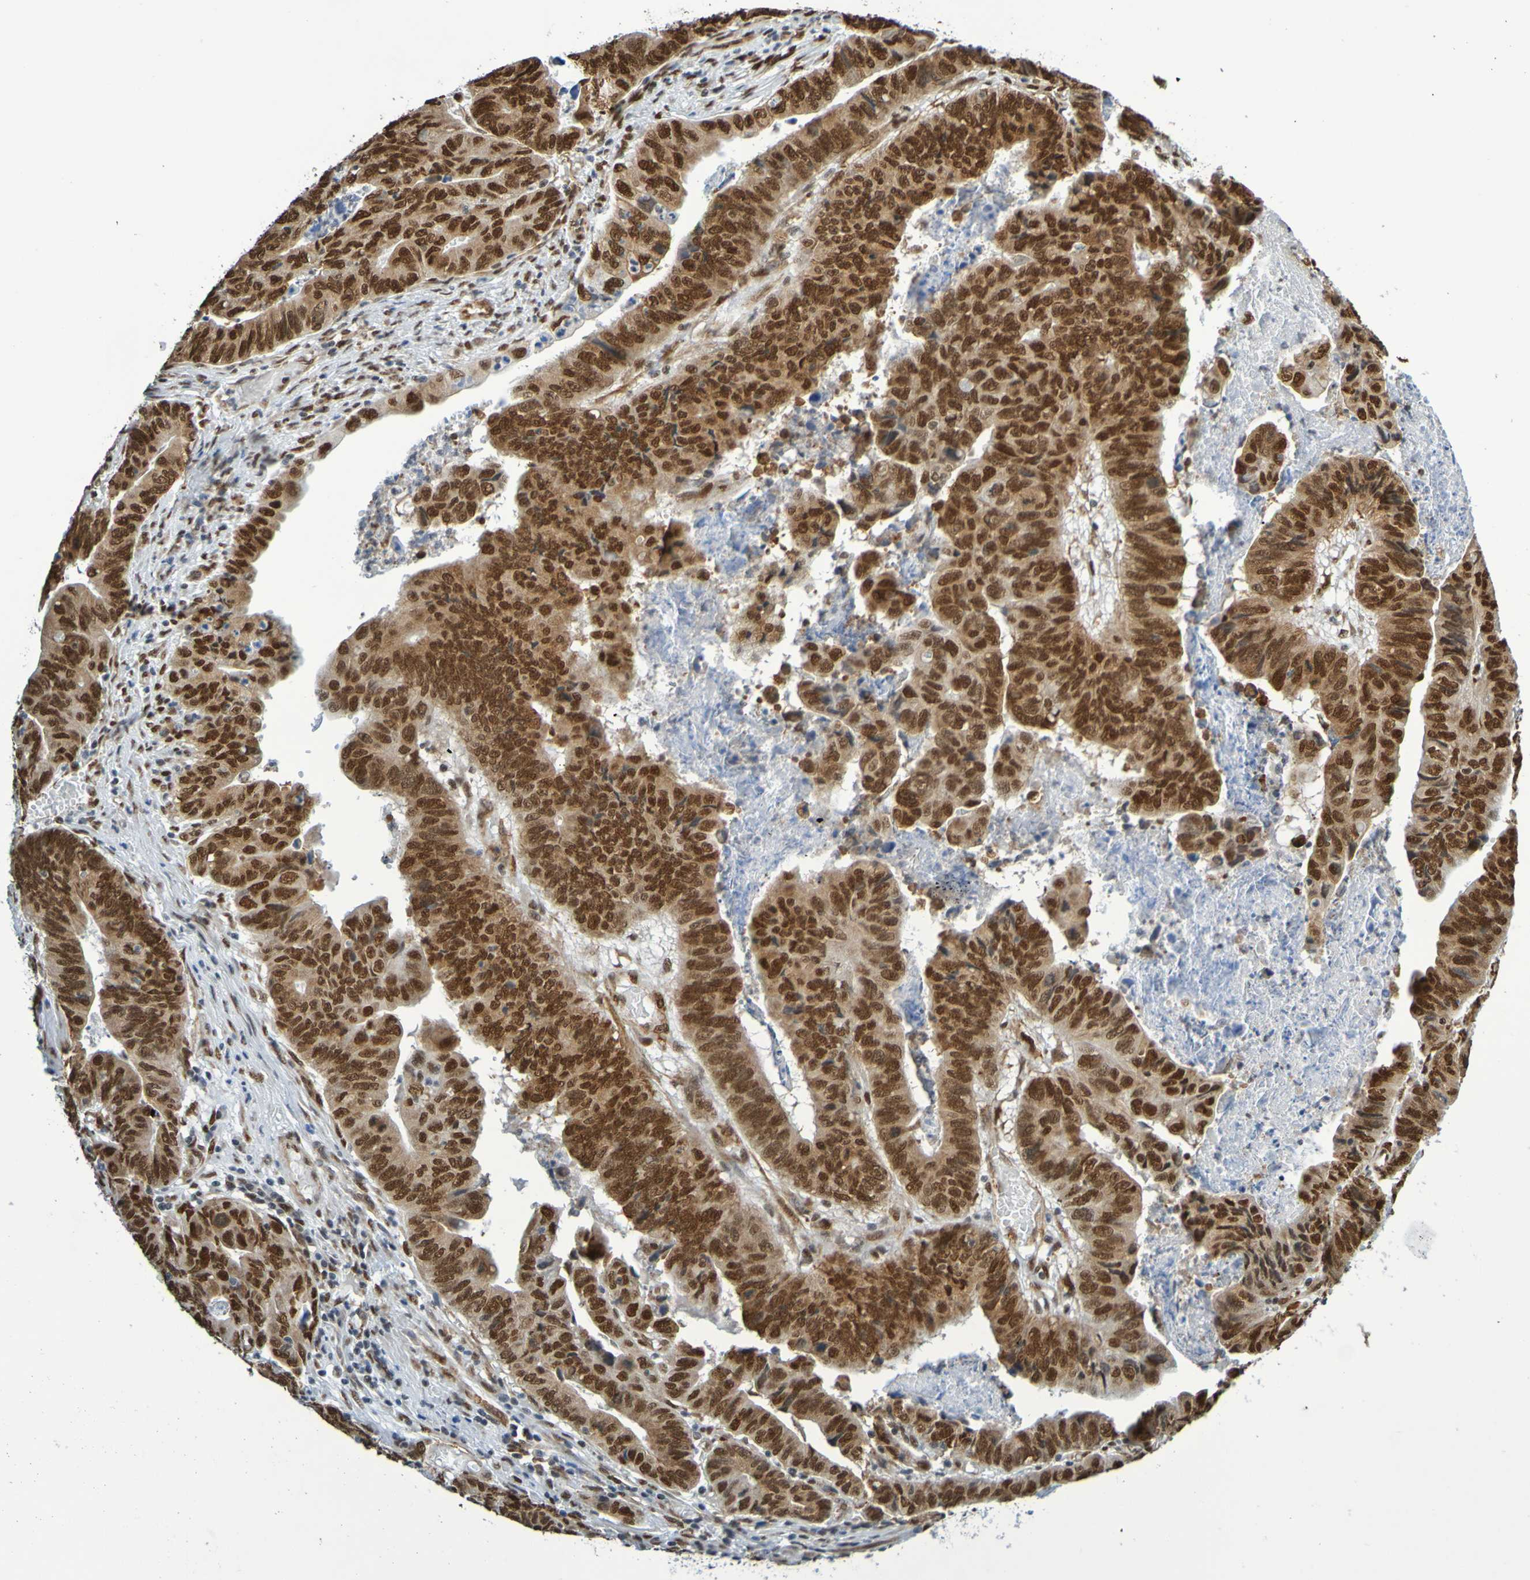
{"staining": {"intensity": "strong", "quantity": ">75%", "location": "cytoplasmic/membranous,nuclear"}, "tissue": "stomach cancer", "cell_type": "Tumor cells", "image_type": "cancer", "snomed": [{"axis": "morphology", "description": "Adenocarcinoma, NOS"}, {"axis": "topography", "description": "Stomach, lower"}], "caption": "Immunohistochemistry (IHC) staining of adenocarcinoma (stomach), which shows high levels of strong cytoplasmic/membranous and nuclear staining in about >75% of tumor cells indicating strong cytoplasmic/membranous and nuclear protein staining. The staining was performed using DAB (3,3'-diaminobenzidine) (brown) for protein detection and nuclei were counterstained in hematoxylin (blue).", "gene": "HDAC2", "patient": {"sex": "male", "age": 77}}